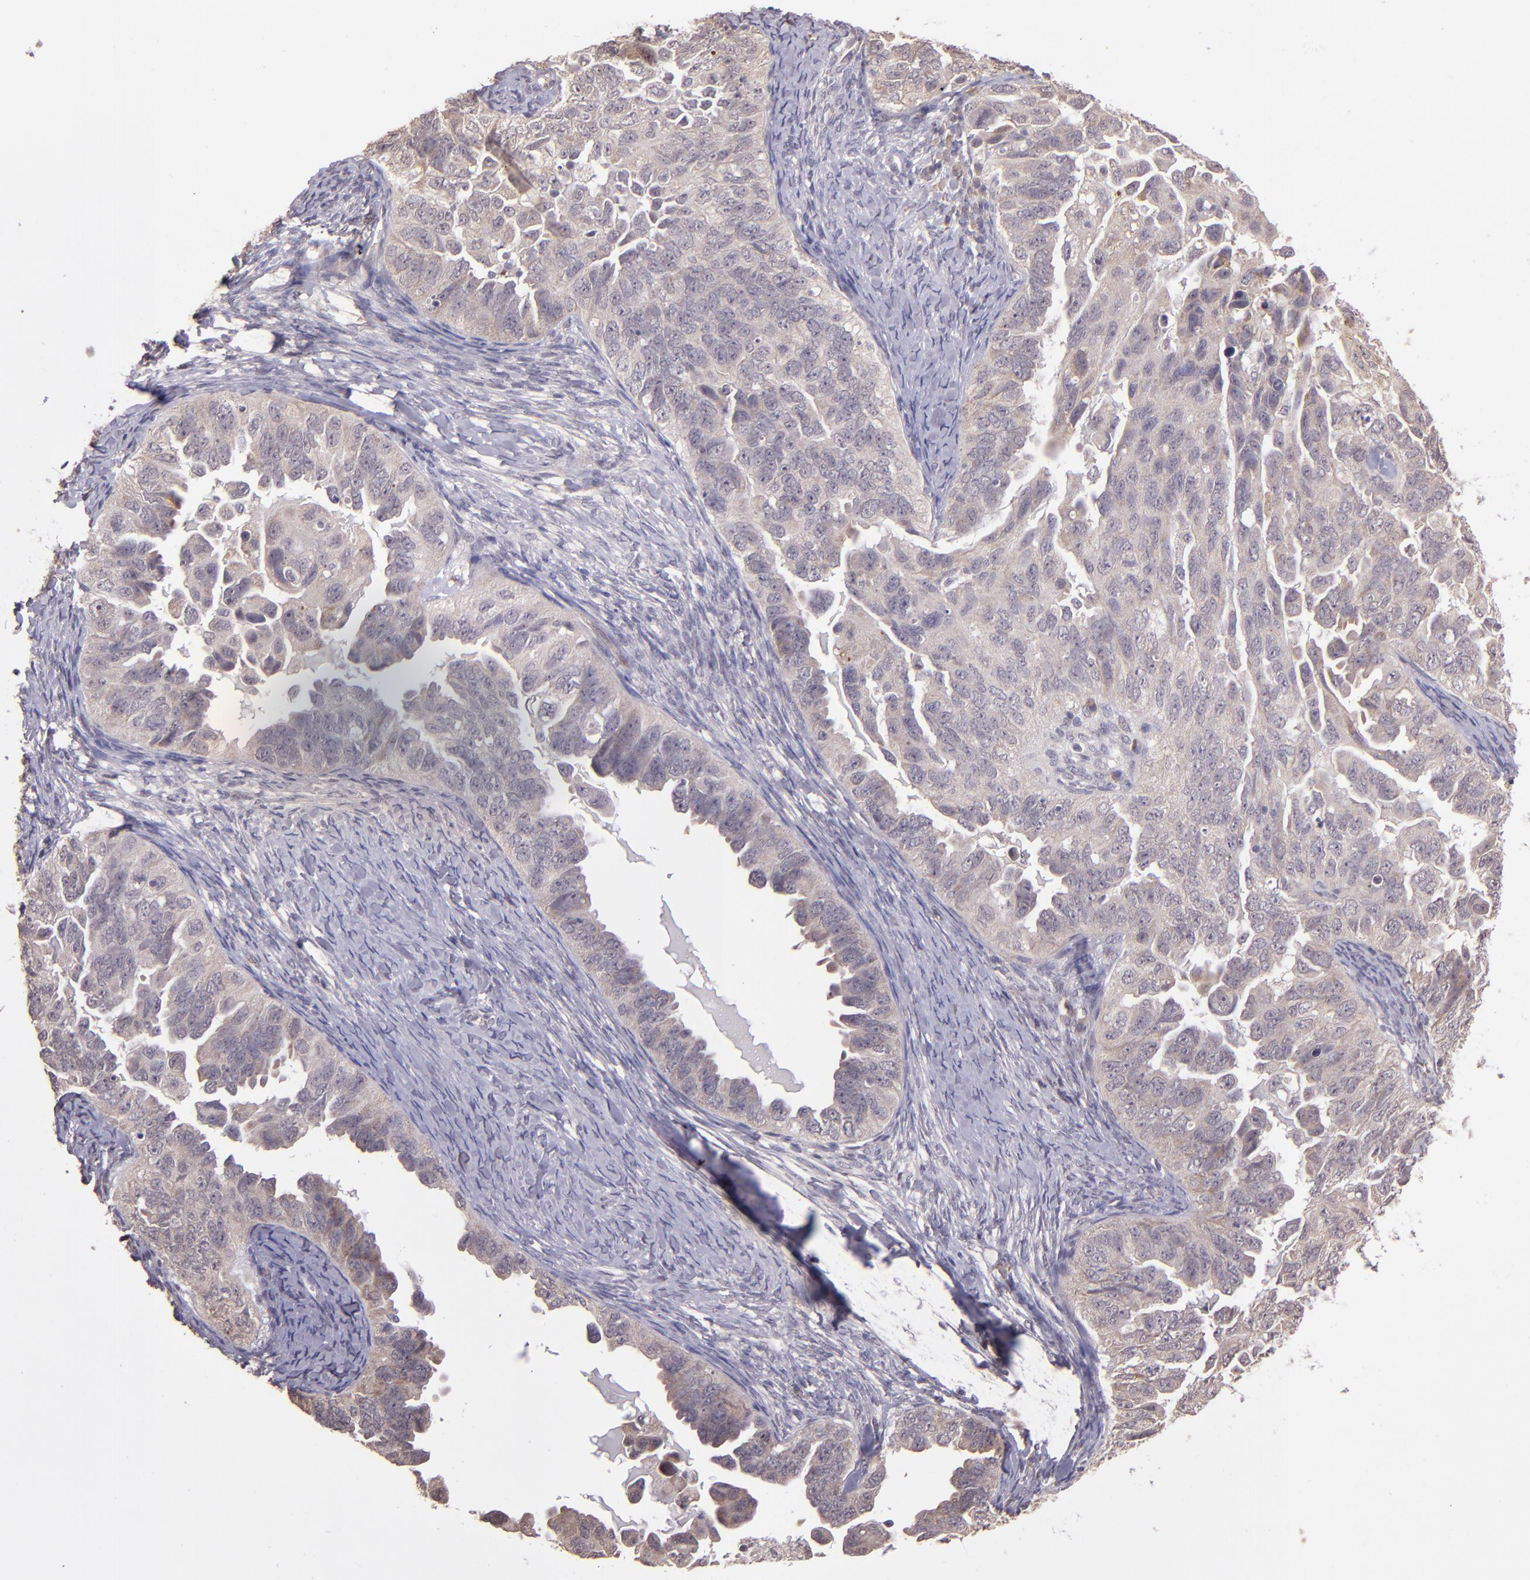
{"staining": {"intensity": "weak", "quantity": ">75%", "location": "cytoplasmic/membranous"}, "tissue": "ovarian cancer", "cell_type": "Tumor cells", "image_type": "cancer", "snomed": [{"axis": "morphology", "description": "Cystadenocarcinoma, serous, NOS"}, {"axis": "topography", "description": "Ovary"}], "caption": "Approximately >75% of tumor cells in ovarian serous cystadenocarcinoma demonstrate weak cytoplasmic/membranous protein expression as visualized by brown immunohistochemical staining.", "gene": "TAF7L", "patient": {"sex": "female", "age": 82}}